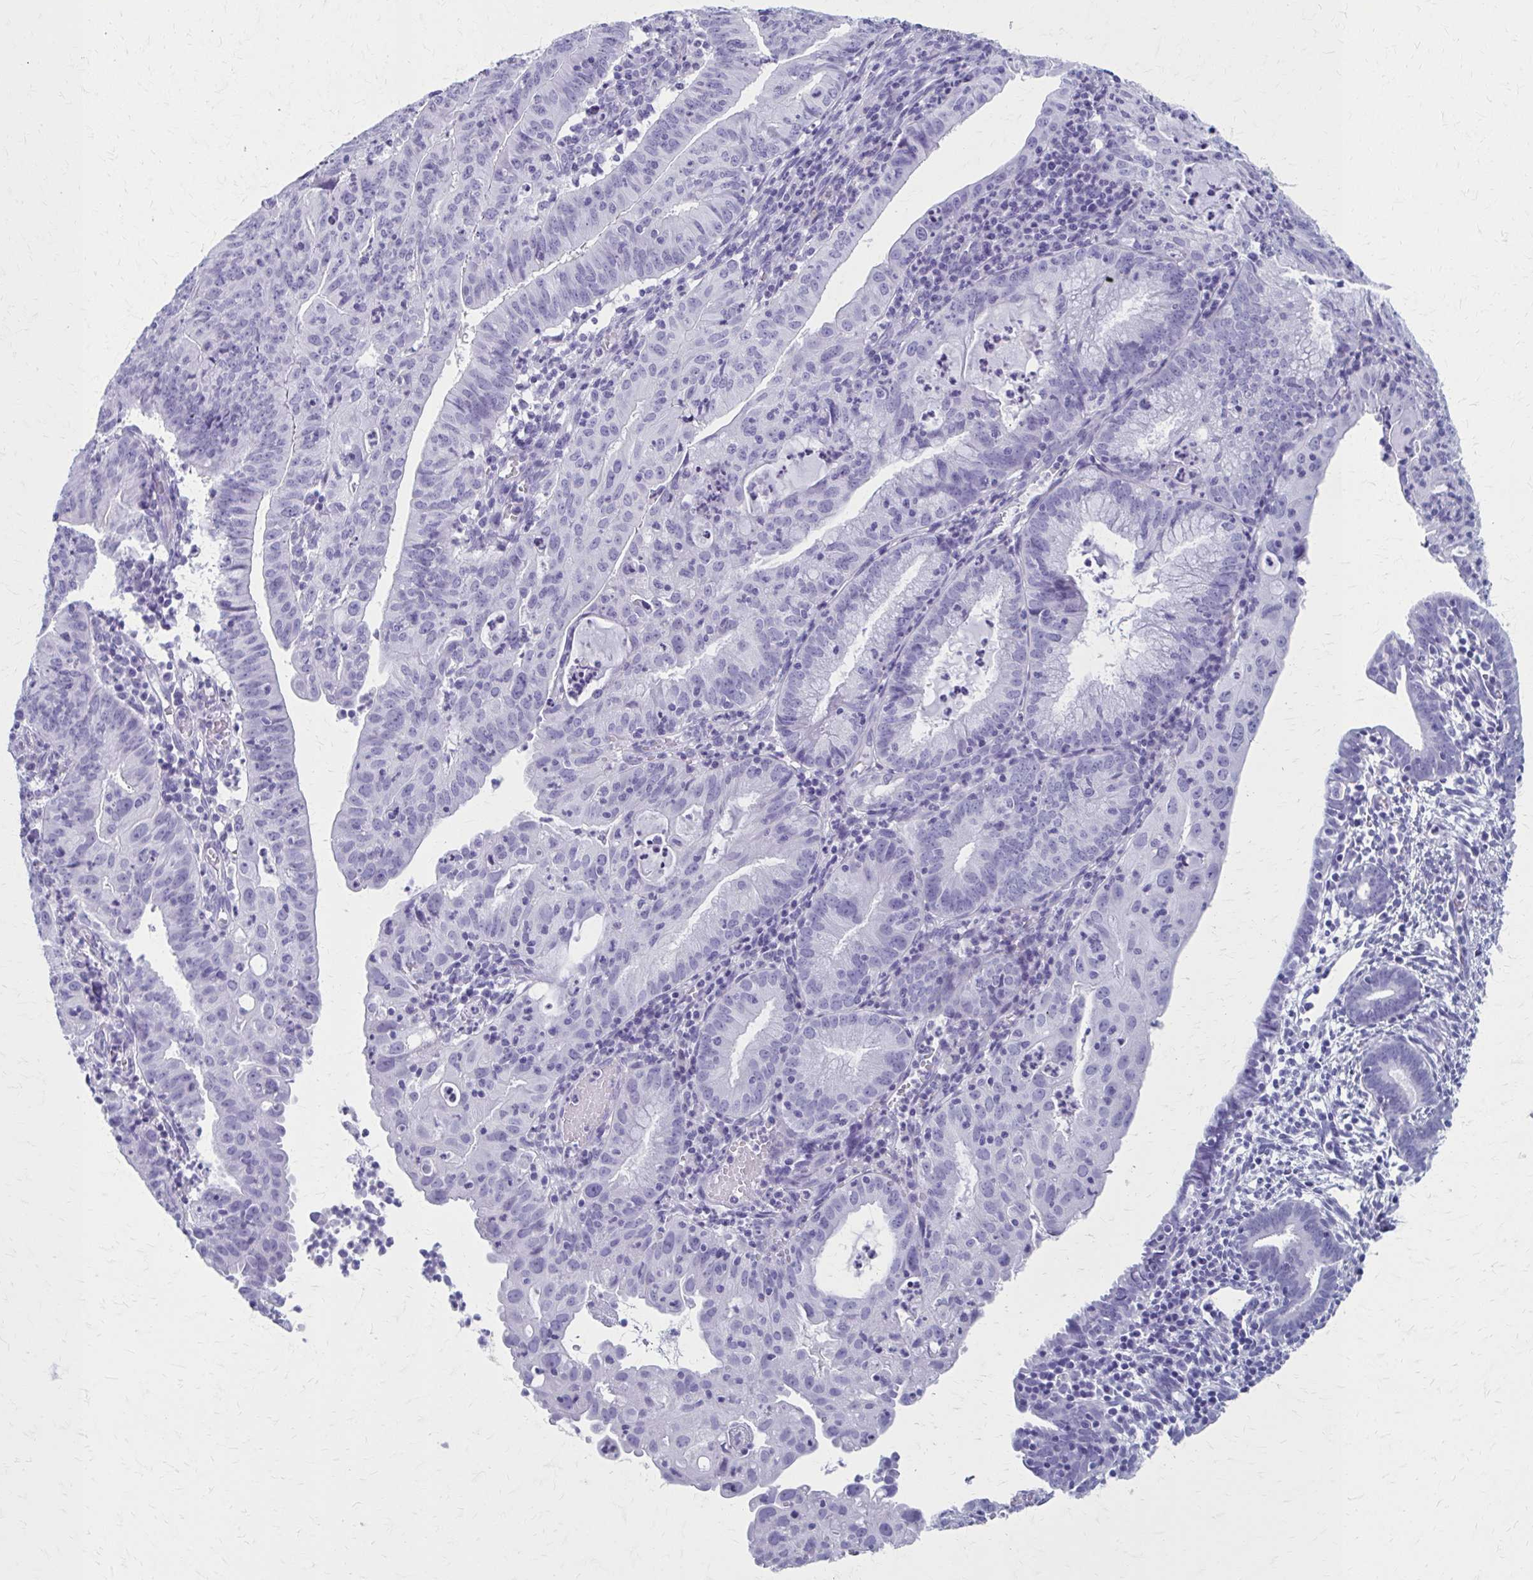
{"staining": {"intensity": "negative", "quantity": "none", "location": "none"}, "tissue": "endometrial cancer", "cell_type": "Tumor cells", "image_type": "cancer", "snomed": [{"axis": "morphology", "description": "Adenocarcinoma, NOS"}, {"axis": "topography", "description": "Endometrium"}], "caption": "Endometrial adenocarcinoma stained for a protein using IHC reveals no positivity tumor cells.", "gene": "CELF5", "patient": {"sex": "female", "age": 60}}